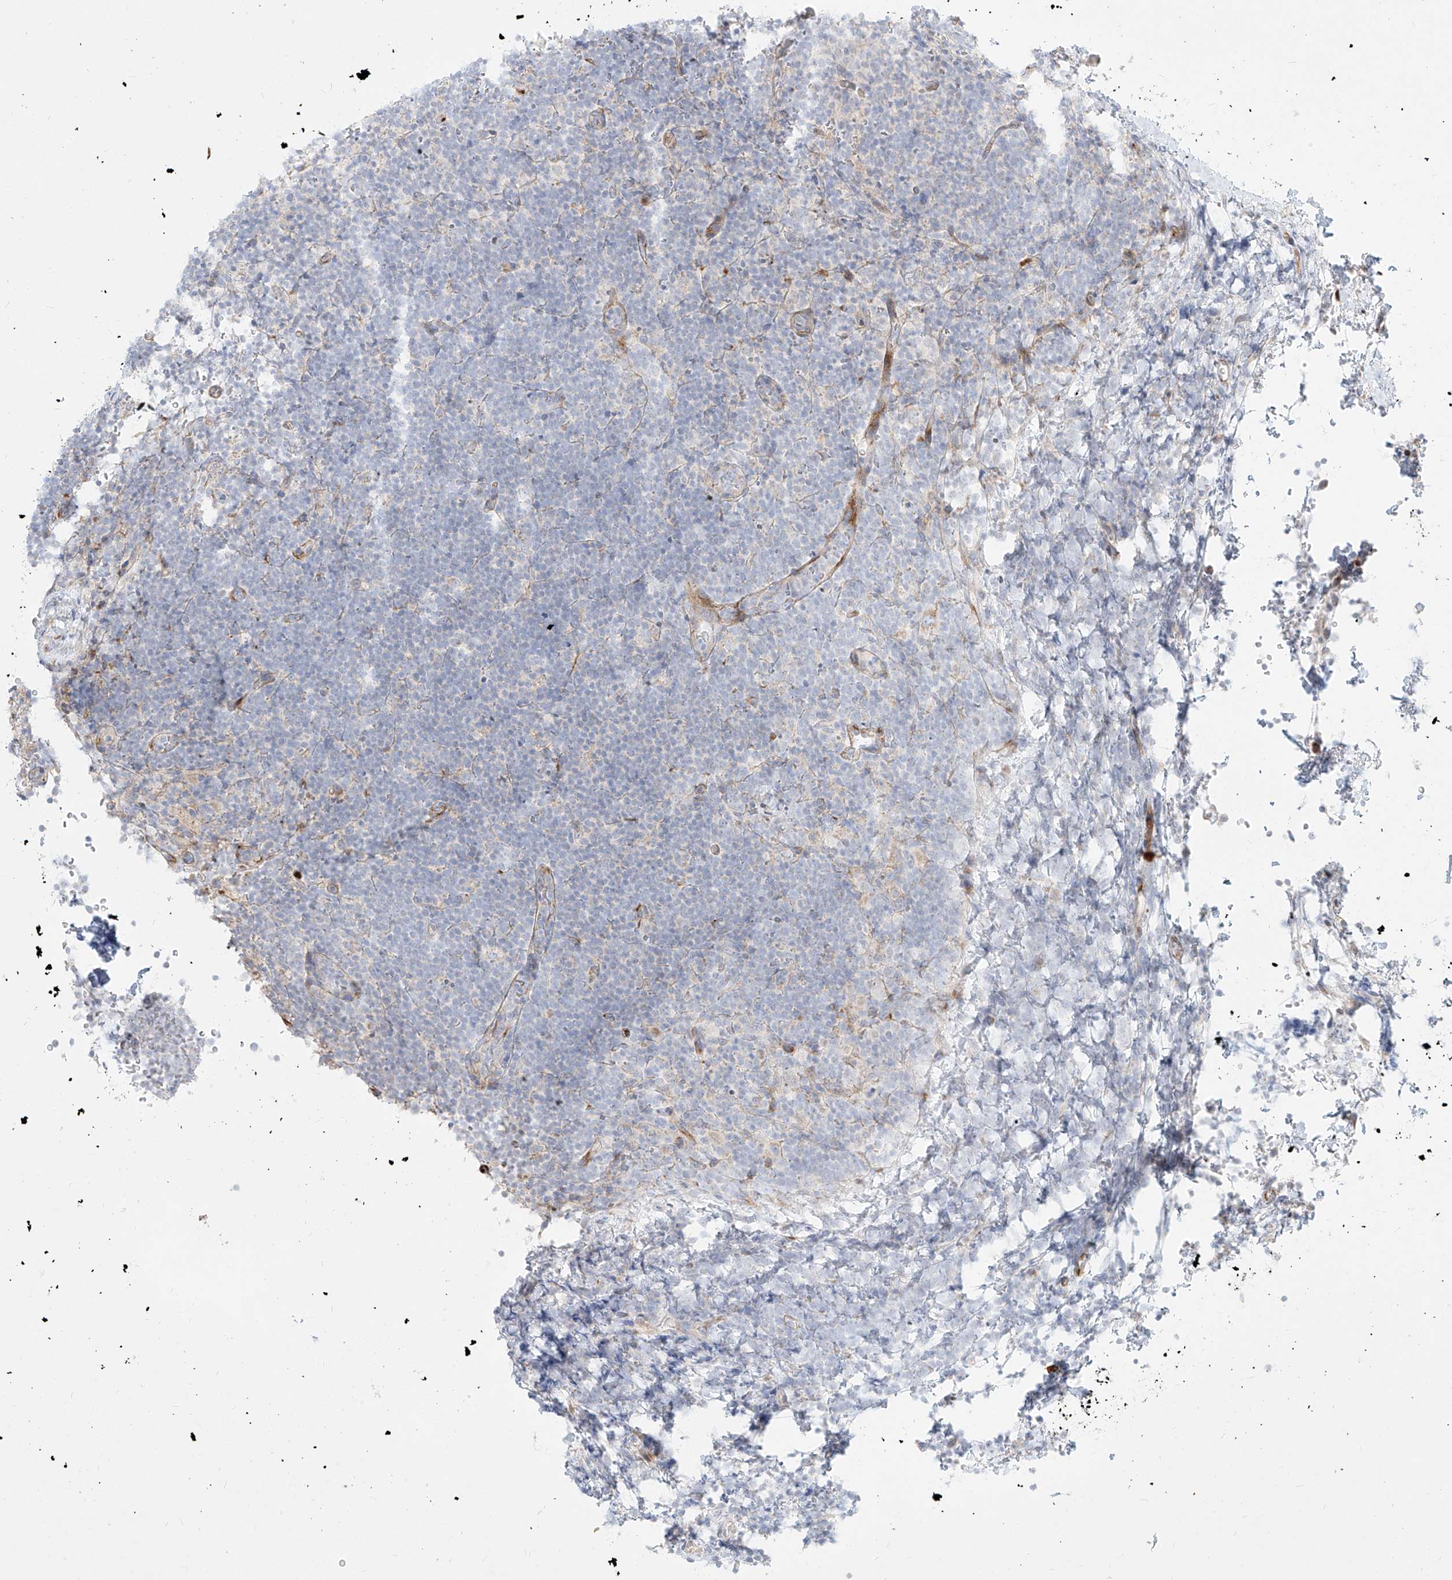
{"staining": {"intensity": "negative", "quantity": "none", "location": "none"}, "tissue": "lymphoma", "cell_type": "Tumor cells", "image_type": "cancer", "snomed": [{"axis": "morphology", "description": "Malignant lymphoma, non-Hodgkin's type, High grade"}, {"axis": "topography", "description": "Lymph node"}], "caption": "There is no significant expression in tumor cells of malignant lymphoma, non-Hodgkin's type (high-grade).", "gene": "MTX2", "patient": {"sex": "male", "age": 13}}